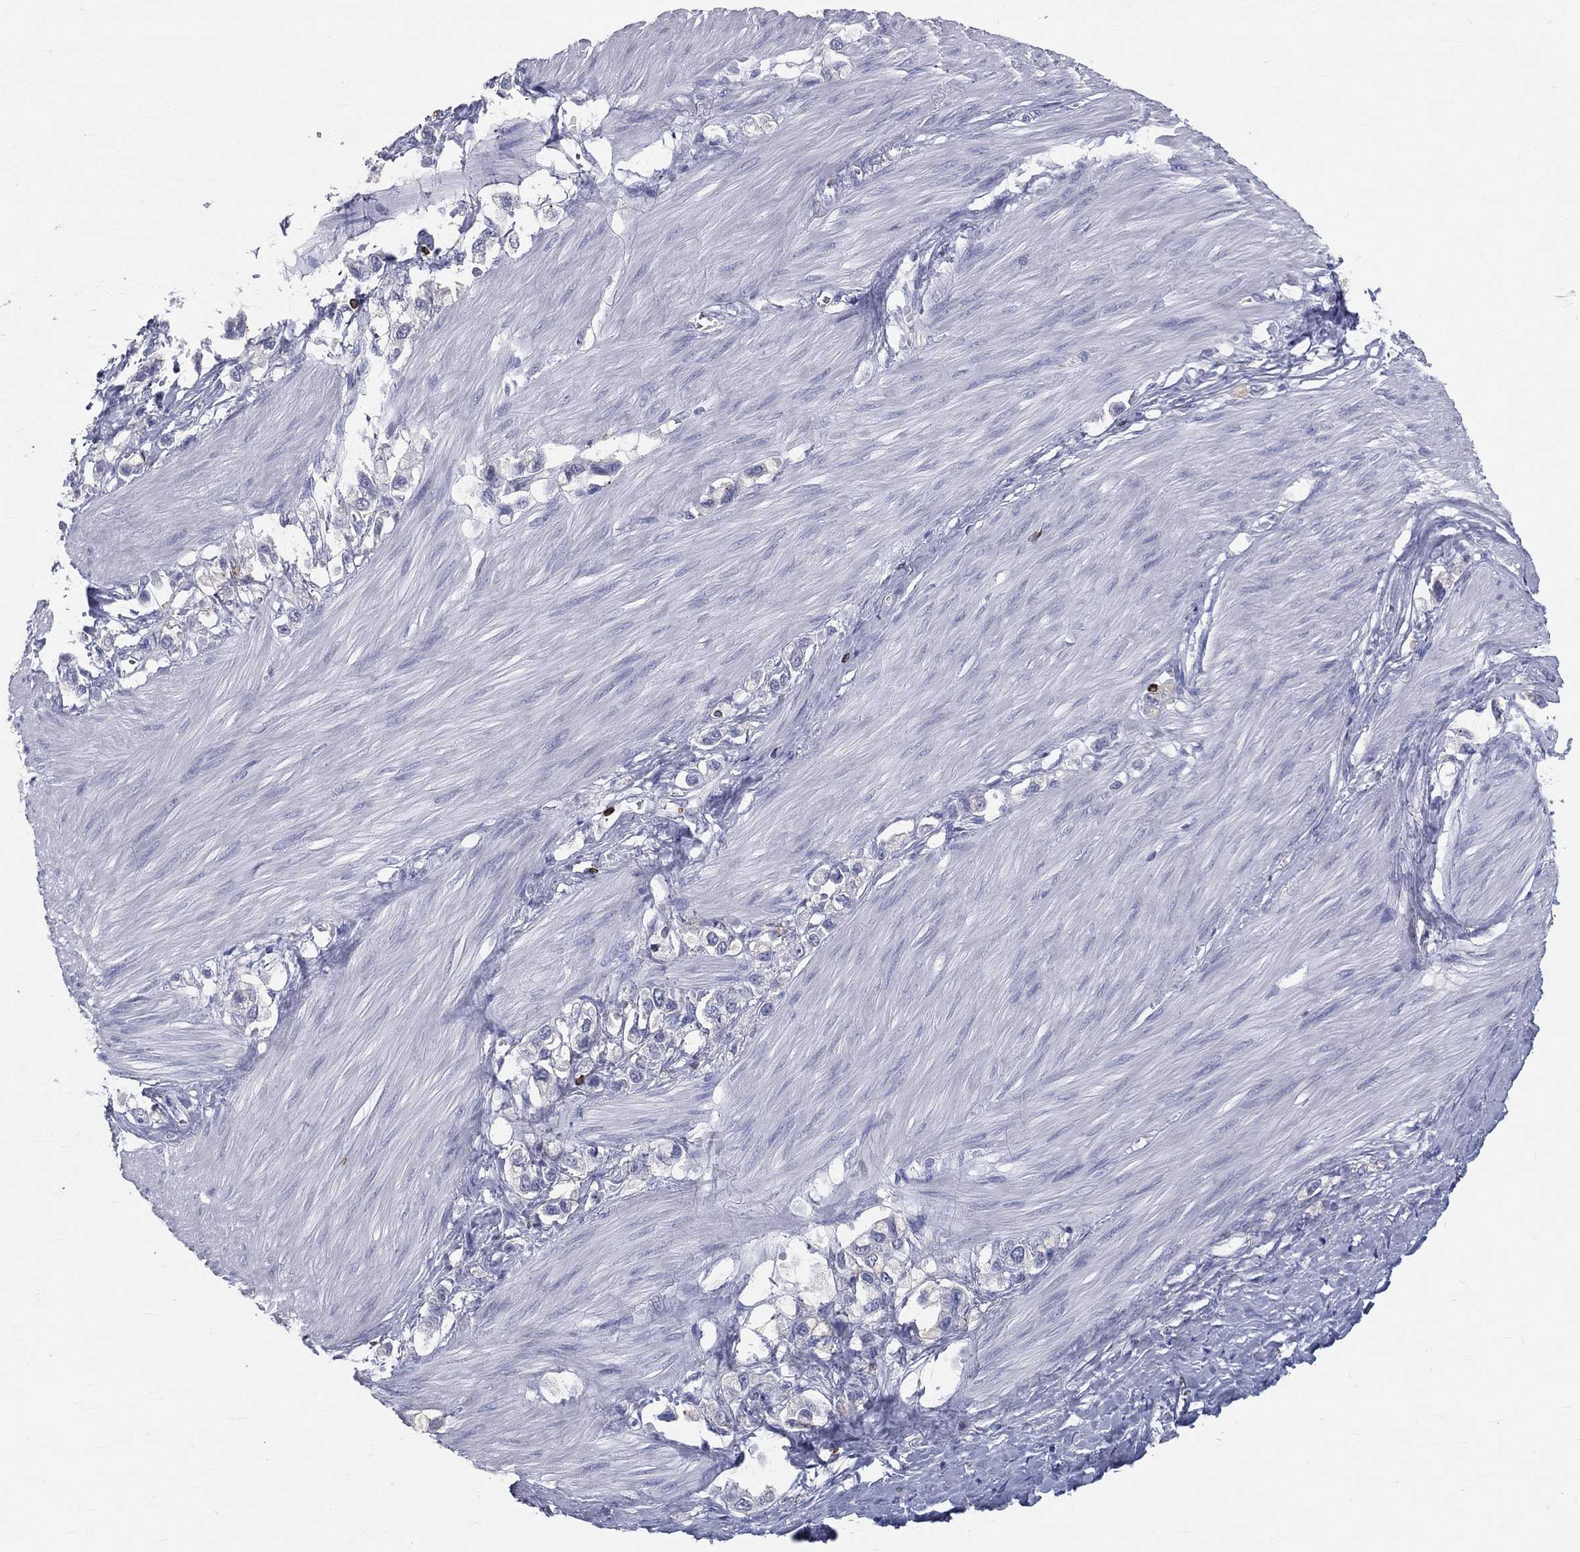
{"staining": {"intensity": "negative", "quantity": "none", "location": "none"}, "tissue": "stomach cancer", "cell_type": "Tumor cells", "image_type": "cancer", "snomed": [{"axis": "morphology", "description": "Normal tissue, NOS"}, {"axis": "morphology", "description": "Adenocarcinoma, NOS"}, {"axis": "morphology", "description": "Adenocarcinoma, High grade"}, {"axis": "topography", "description": "Stomach, upper"}, {"axis": "topography", "description": "Stomach"}], "caption": "High magnification brightfield microscopy of stomach cancer (adenocarcinoma) stained with DAB (brown) and counterstained with hematoxylin (blue): tumor cells show no significant positivity.", "gene": "CTSW", "patient": {"sex": "female", "age": 65}}